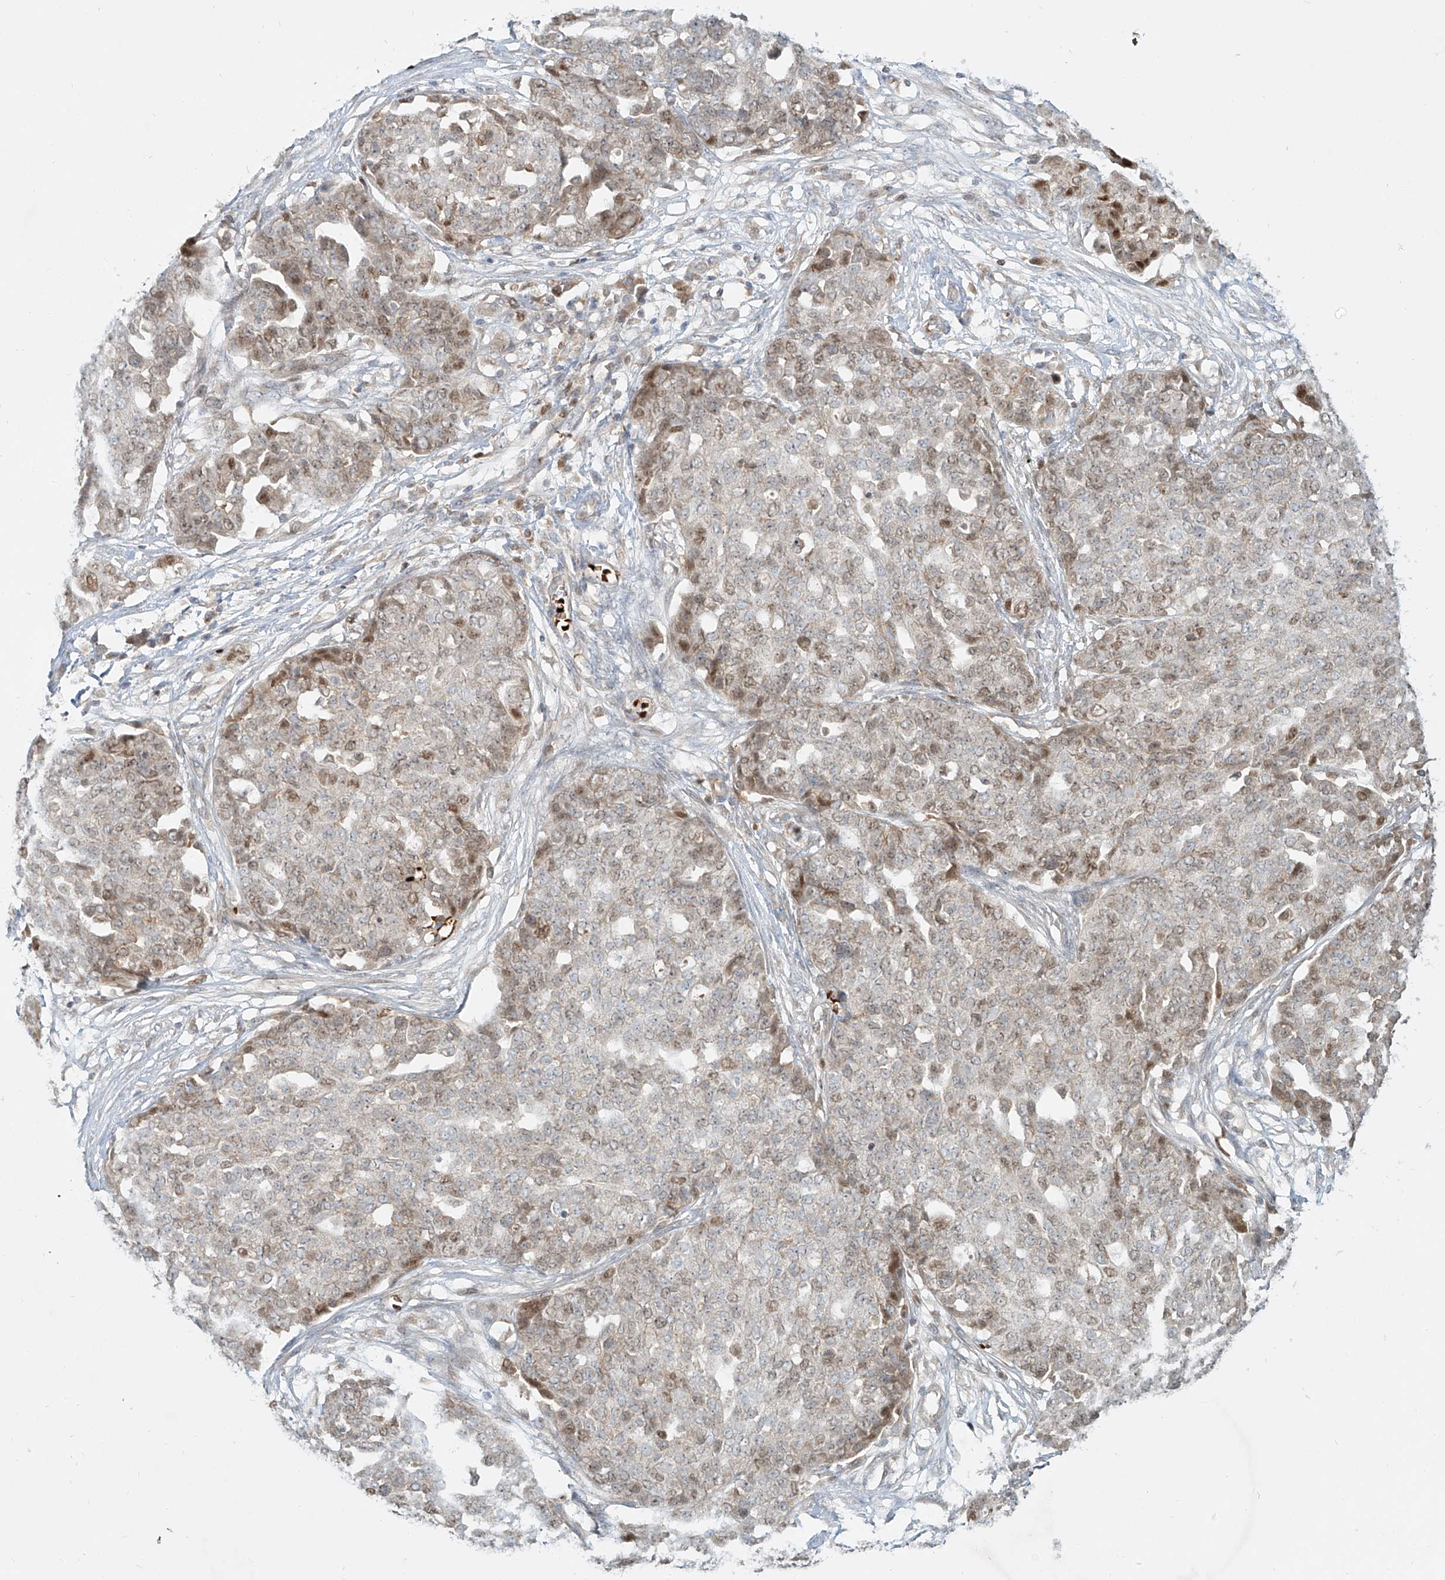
{"staining": {"intensity": "moderate", "quantity": "25%-75%", "location": "nuclear"}, "tissue": "ovarian cancer", "cell_type": "Tumor cells", "image_type": "cancer", "snomed": [{"axis": "morphology", "description": "Cystadenocarcinoma, serous, NOS"}, {"axis": "topography", "description": "Soft tissue"}, {"axis": "topography", "description": "Ovary"}], "caption": "A brown stain shows moderate nuclear positivity of a protein in human ovarian cancer tumor cells. The staining is performed using DAB brown chromogen to label protein expression. The nuclei are counter-stained blue using hematoxylin.", "gene": "FGD2", "patient": {"sex": "female", "age": 57}}